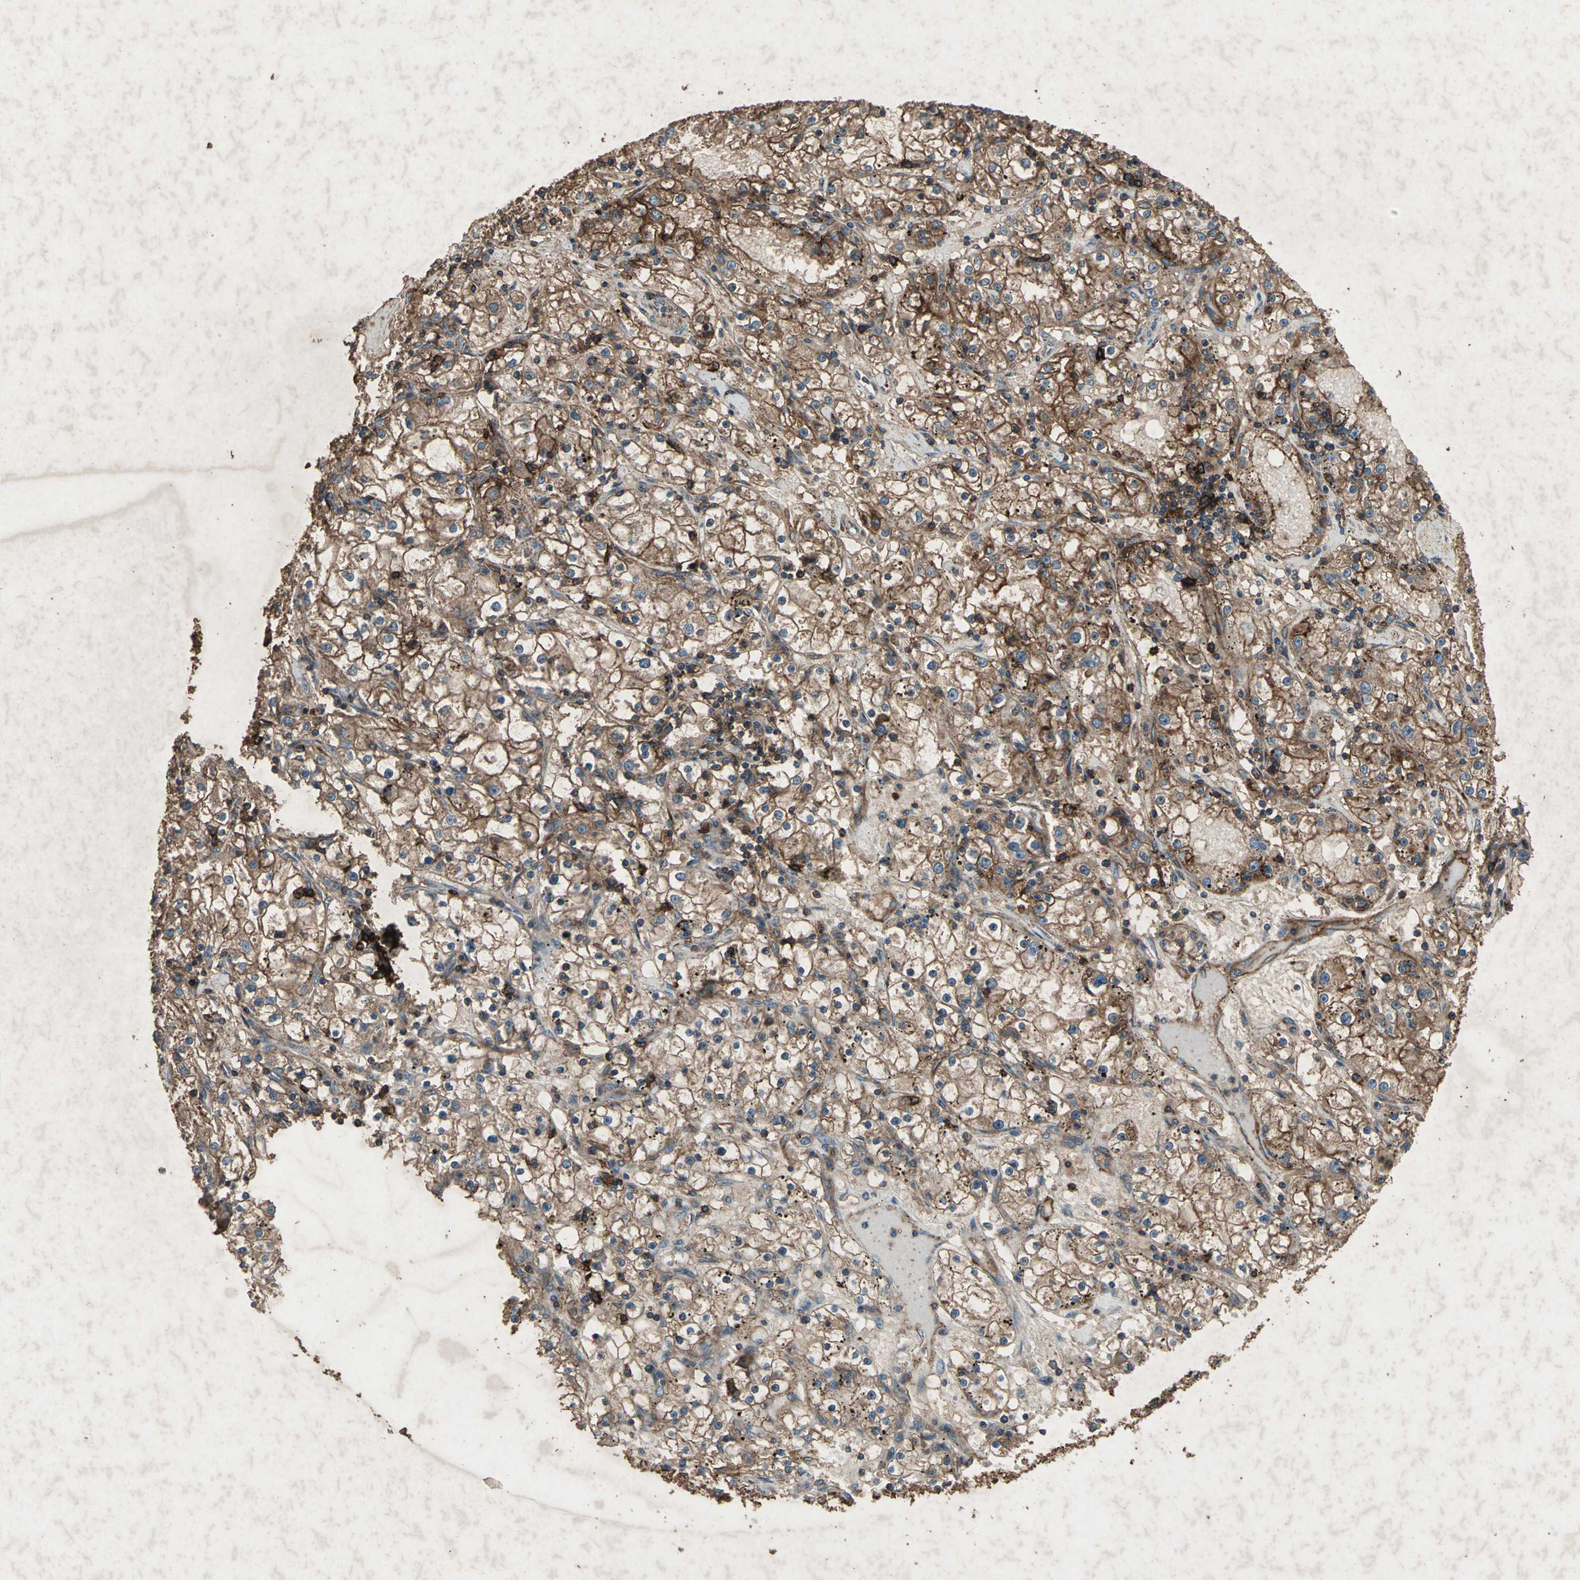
{"staining": {"intensity": "strong", "quantity": ">75%", "location": "cytoplasmic/membranous"}, "tissue": "renal cancer", "cell_type": "Tumor cells", "image_type": "cancer", "snomed": [{"axis": "morphology", "description": "Adenocarcinoma, NOS"}, {"axis": "topography", "description": "Kidney"}], "caption": "Tumor cells display high levels of strong cytoplasmic/membranous expression in about >75% of cells in renal cancer (adenocarcinoma).", "gene": "CCR6", "patient": {"sex": "male", "age": 56}}